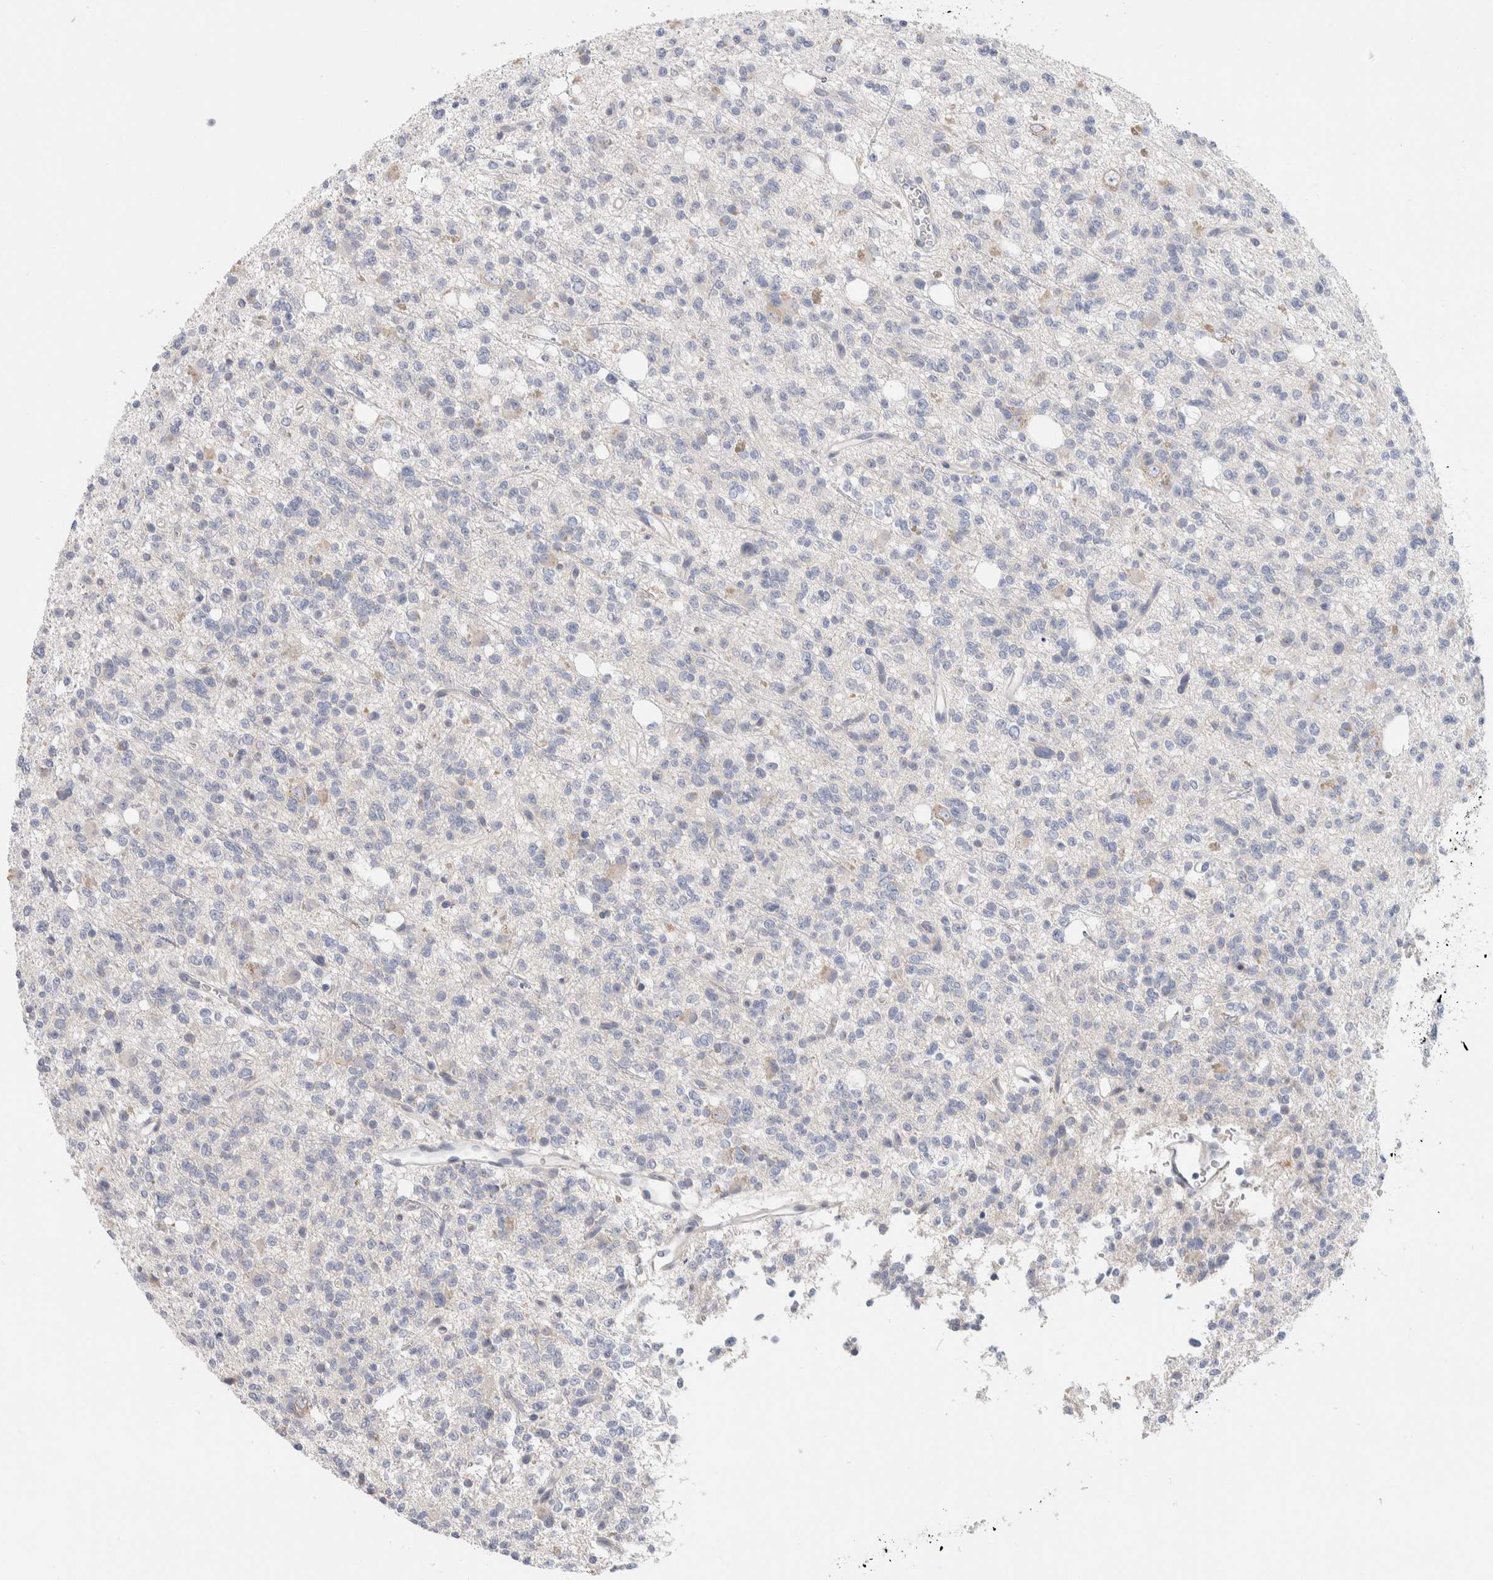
{"staining": {"intensity": "negative", "quantity": "none", "location": "none"}, "tissue": "glioma", "cell_type": "Tumor cells", "image_type": "cancer", "snomed": [{"axis": "morphology", "description": "Glioma, malignant, High grade"}, {"axis": "topography", "description": "Brain"}], "caption": "Tumor cells are negative for brown protein staining in glioma.", "gene": "RUSF1", "patient": {"sex": "female", "age": 62}}